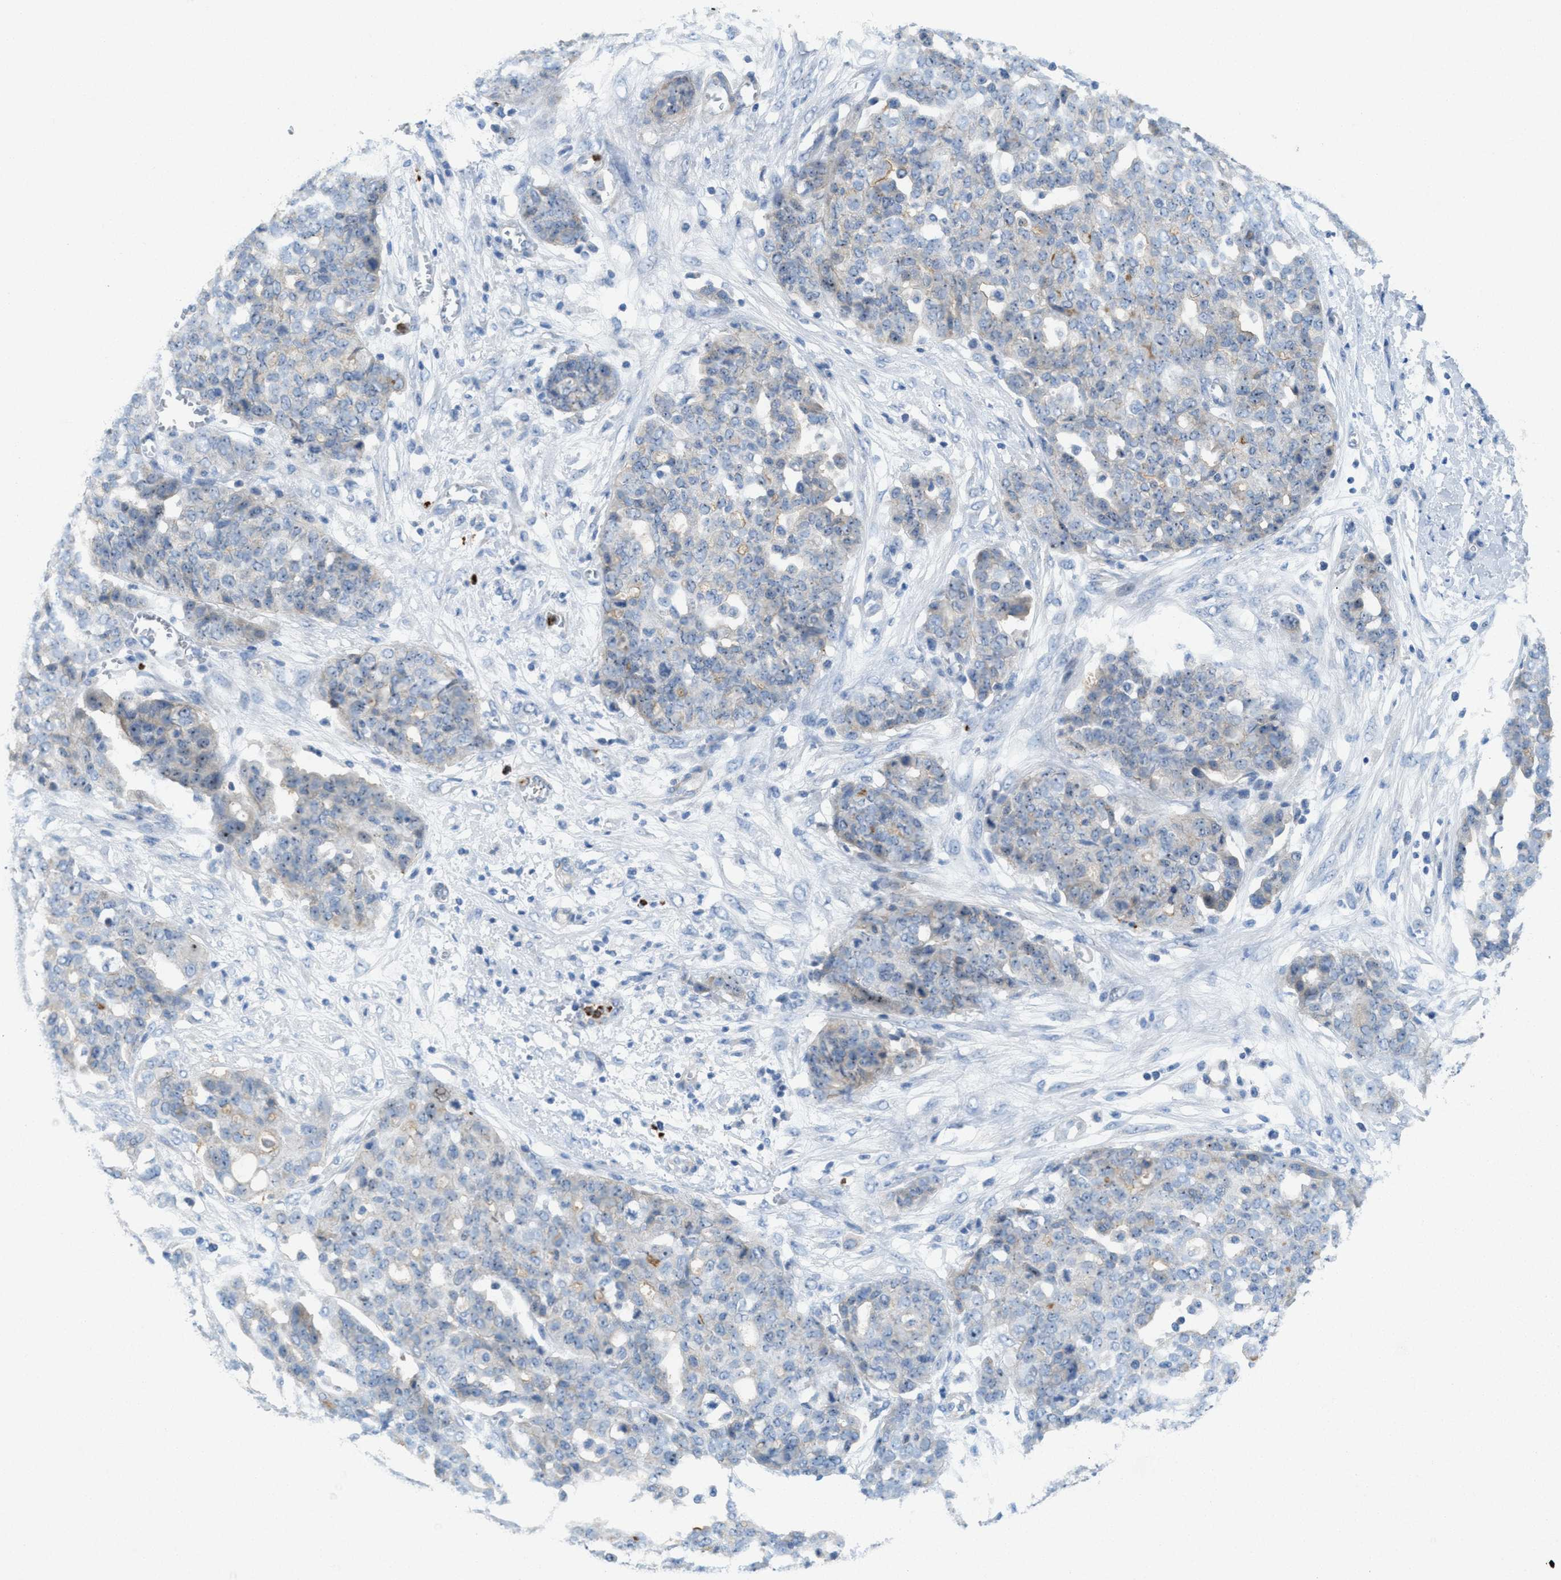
{"staining": {"intensity": "negative", "quantity": "none", "location": "none"}, "tissue": "ovarian cancer", "cell_type": "Tumor cells", "image_type": "cancer", "snomed": [{"axis": "morphology", "description": "Cystadenocarcinoma, serous, NOS"}, {"axis": "topography", "description": "Soft tissue"}, {"axis": "topography", "description": "Ovary"}], "caption": "This is an immunohistochemistry photomicrograph of human serous cystadenocarcinoma (ovarian). There is no expression in tumor cells.", "gene": "CMTM1", "patient": {"sex": "female", "age": 57}}